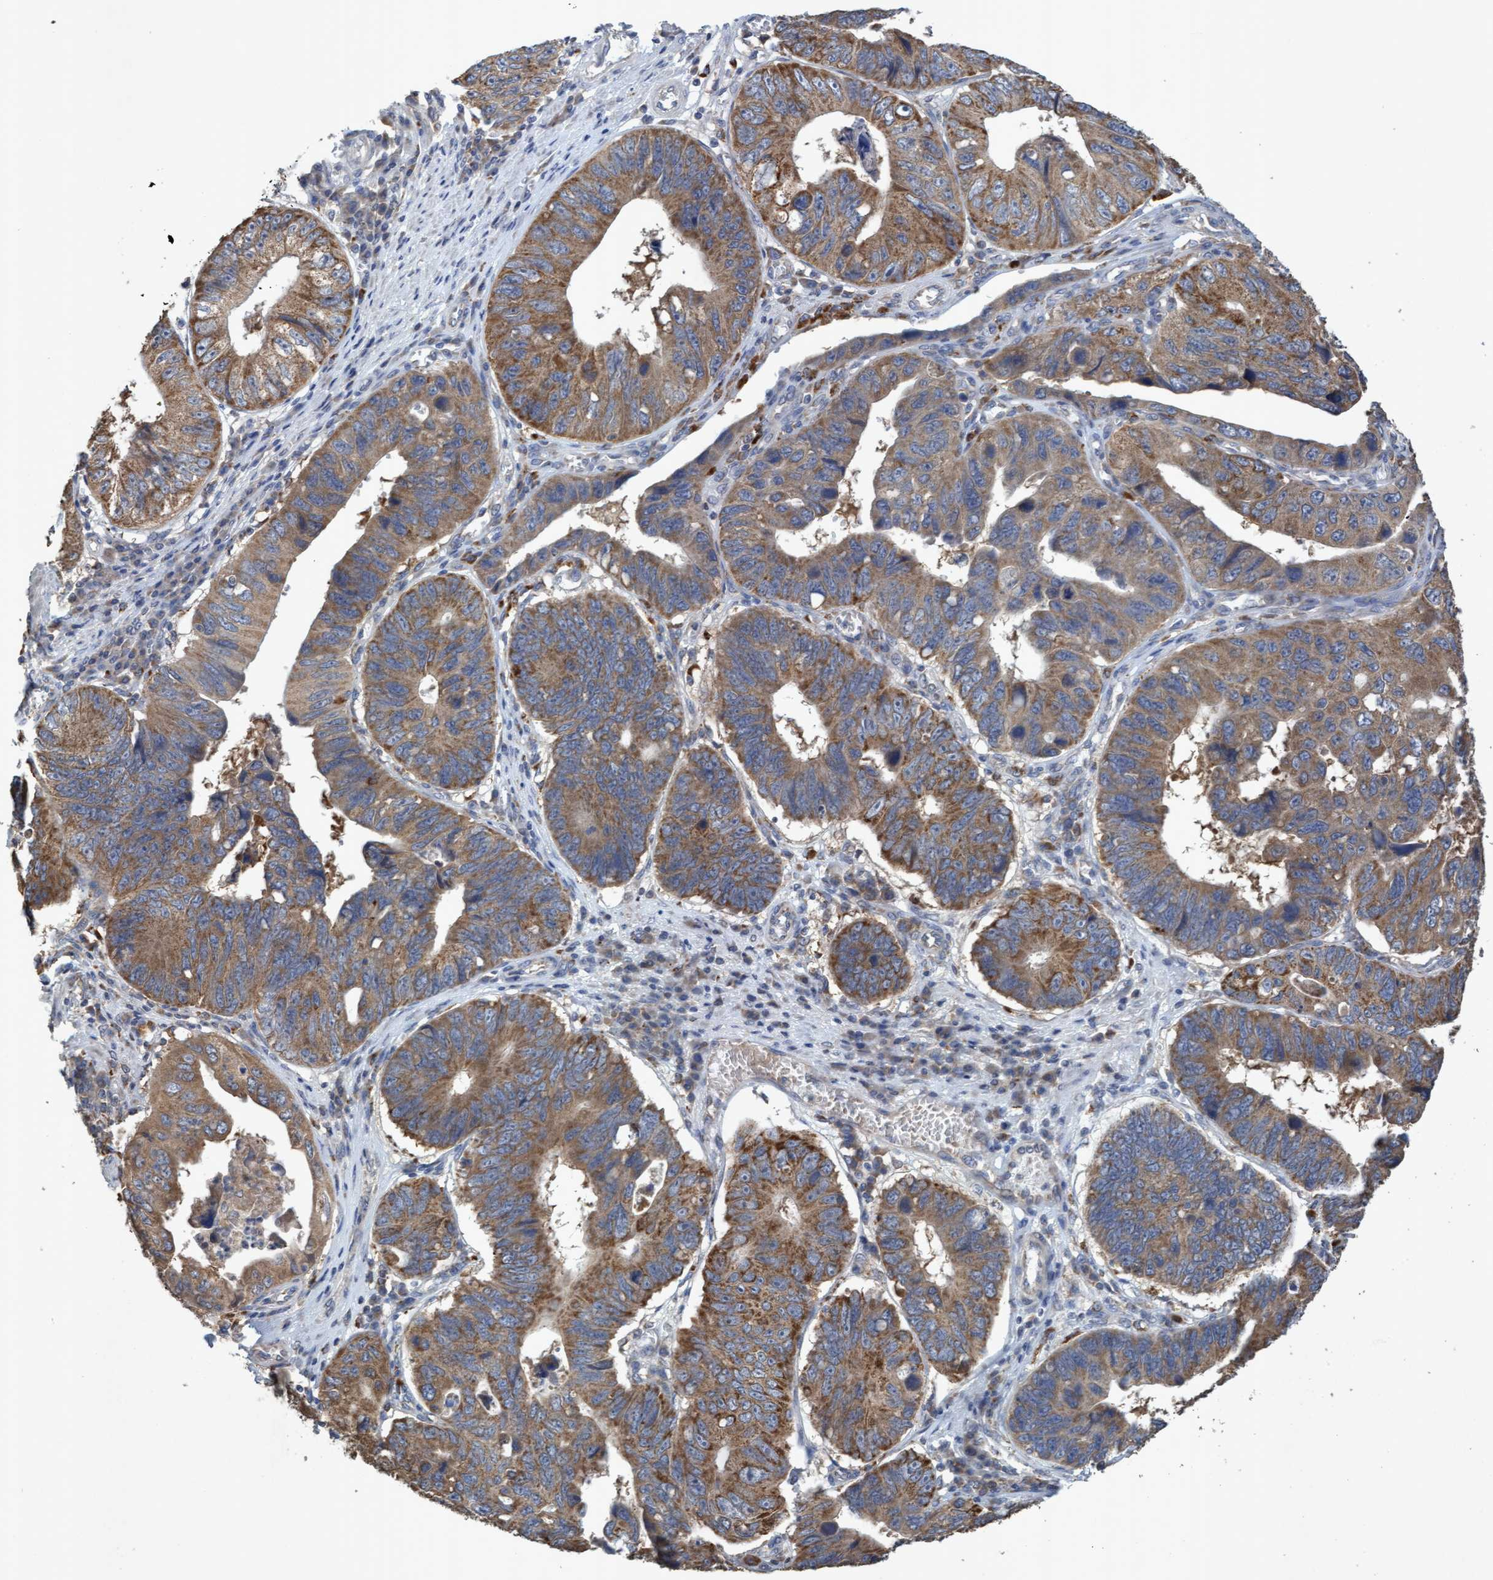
{"staining": {"intensity": "moderate", "quantity": ">75%", "location": "cytoplasmic/membranous"}, "tissue": "stomach cancer", "cell_type": "Tumor cells", "image_type": "cancer", "snomed": [{"axis": "morphology", "description": "Adenocarcinoma, NOS"}, {"axis": "topography", "description": "Stomach"}], "caption": "Approximately >75% of tumor cells in human stomach cancer (adenocarcinoma) display moderate cytoplasmic/membranous protein expression as visualized by brown immunohistochemical staining.", "gene": "ATPAF2", "patient": {"sex": "male", "age": 59}}